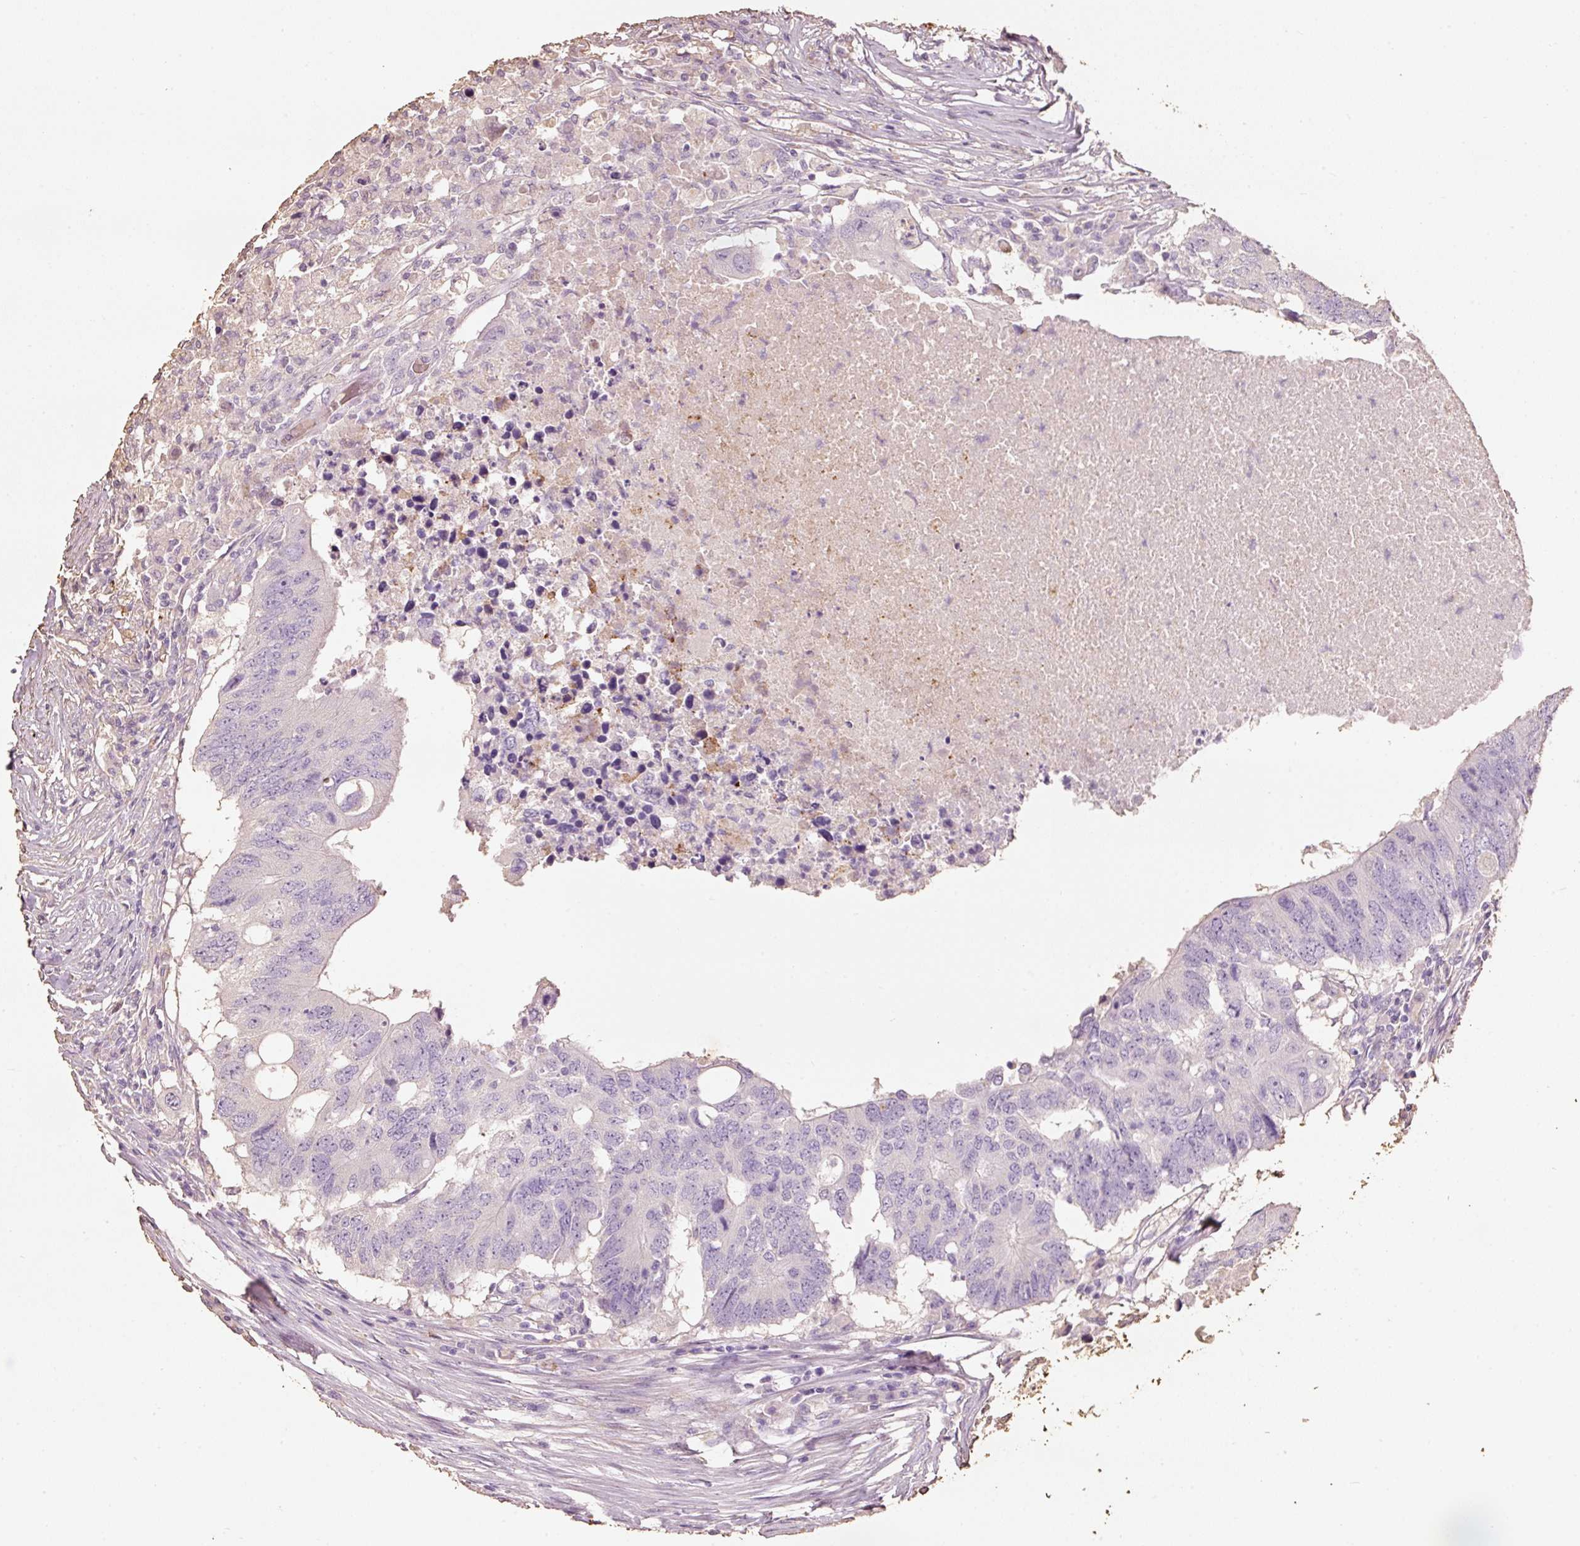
{"staining": {"intensity": "negative", "quantity": "none", "location": "none"}, "tissue": "colorectal cancer", "cell_type": "Tumor cells", "image_type": "cancer", "snomed": [{"axis": "morphology", "description": "Adenocarcinoma, NOS"}, {"axis": "topography", "description": "Colon"}], "caption": "High power microscopy image of an immunohistochemistry (IHC) photomicrograph of colorectal adenocarcinoma, revealing no significant expression in tumor cells.", "gene": "MFAP4", "patient": {"sex": "male", "age": 71}}